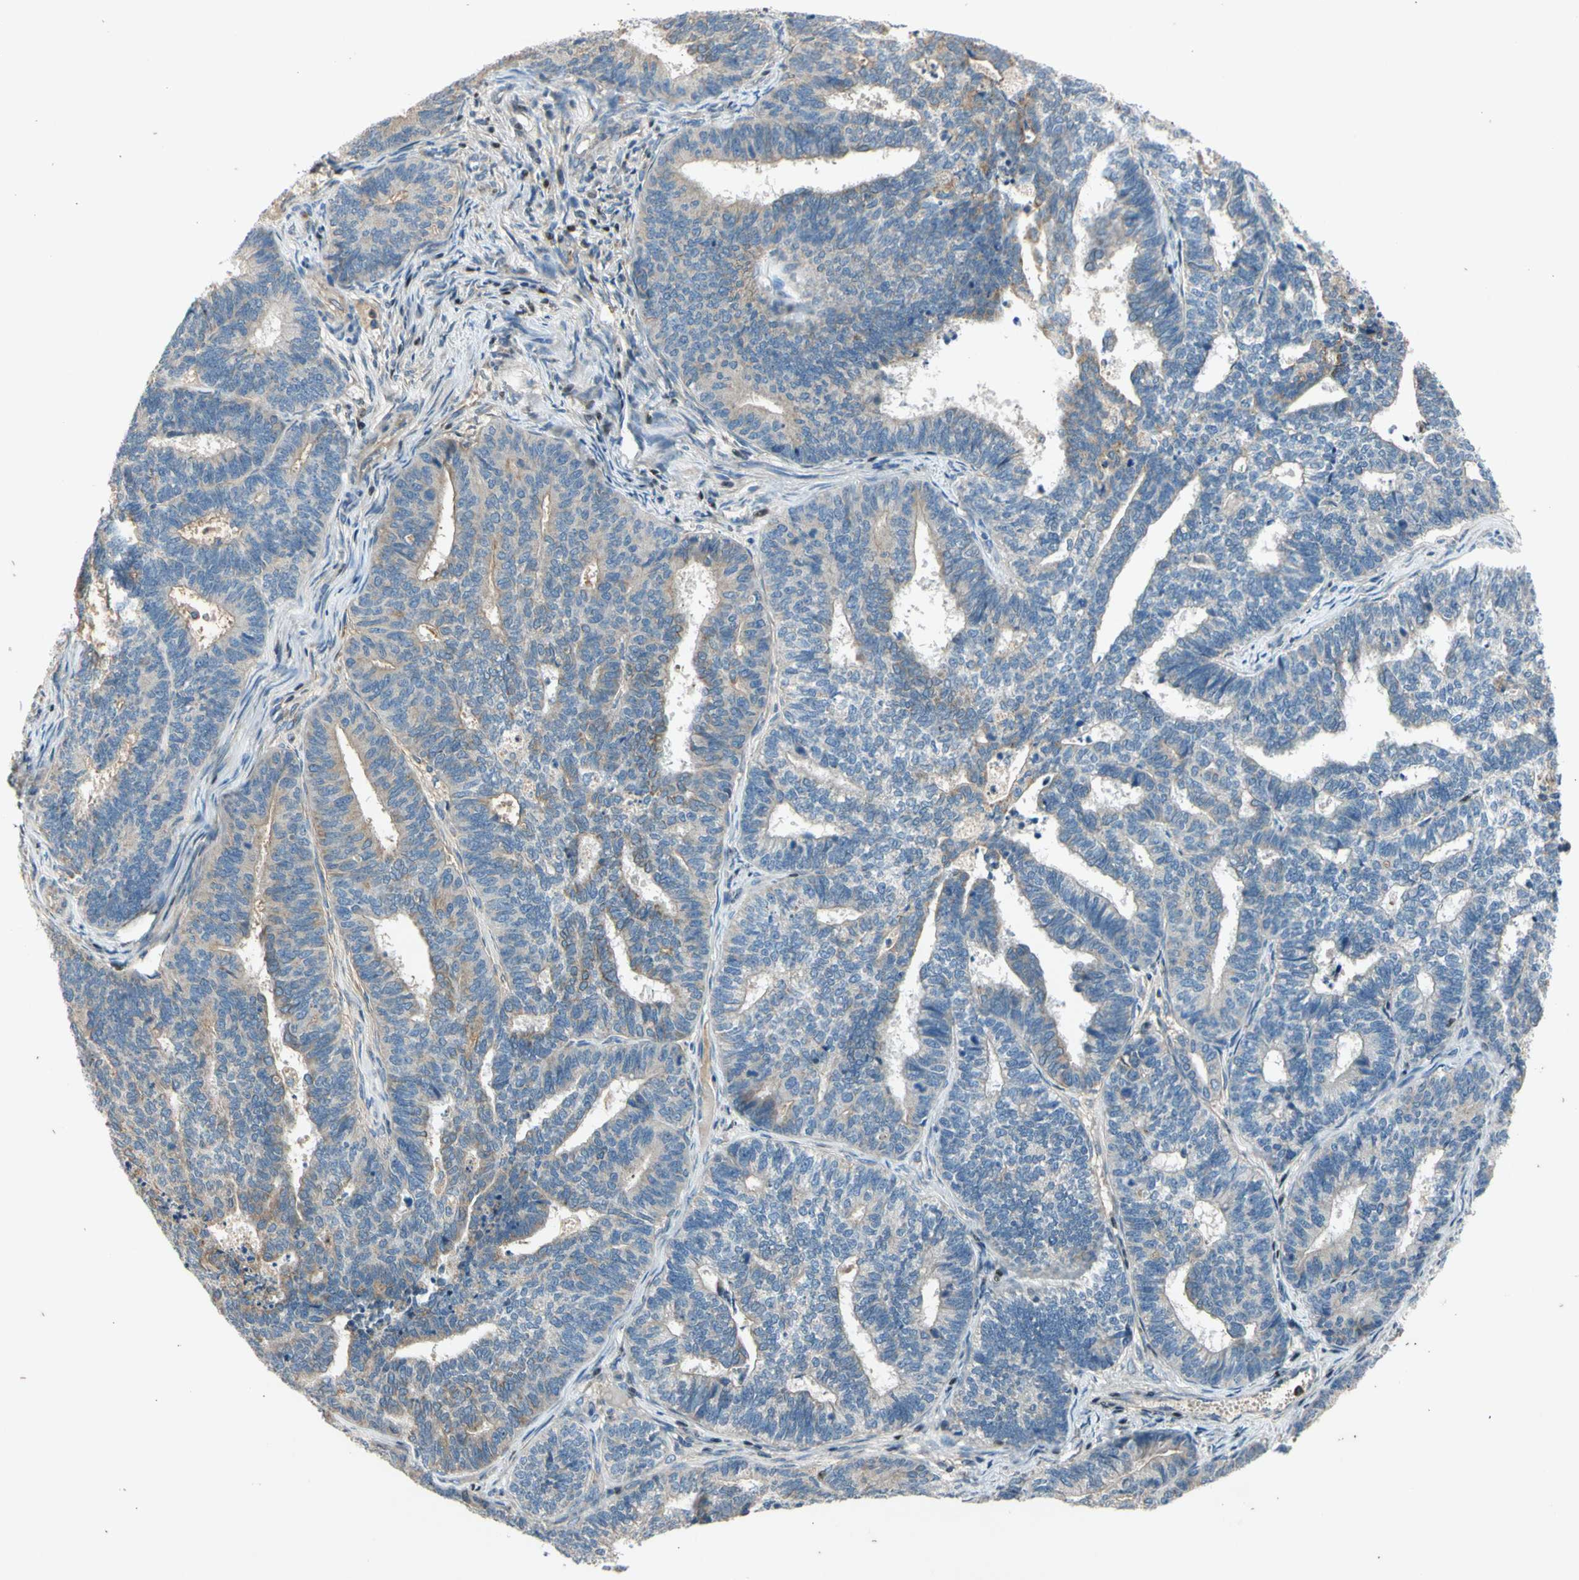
{"staining": {"intensity": "negative", "quantity": "none", "location": "none"}, "tissue": "endometrial cancer", "cell_type": "Tumor cells", "image_type": "cancer", "snomed": [{"axis": "morphology", "description": "Adenocarcinoma, NOS"}, {"axis": "topography", "description": "Endometrium"}], "caption": "IHC histopathology image of endometrial cancer (adenocarcinoma) stained for a protein (brown), which reveals no staining in tumor cells.", "gene": "TBX21", "patient": {"sex": "female", "age": 70}}